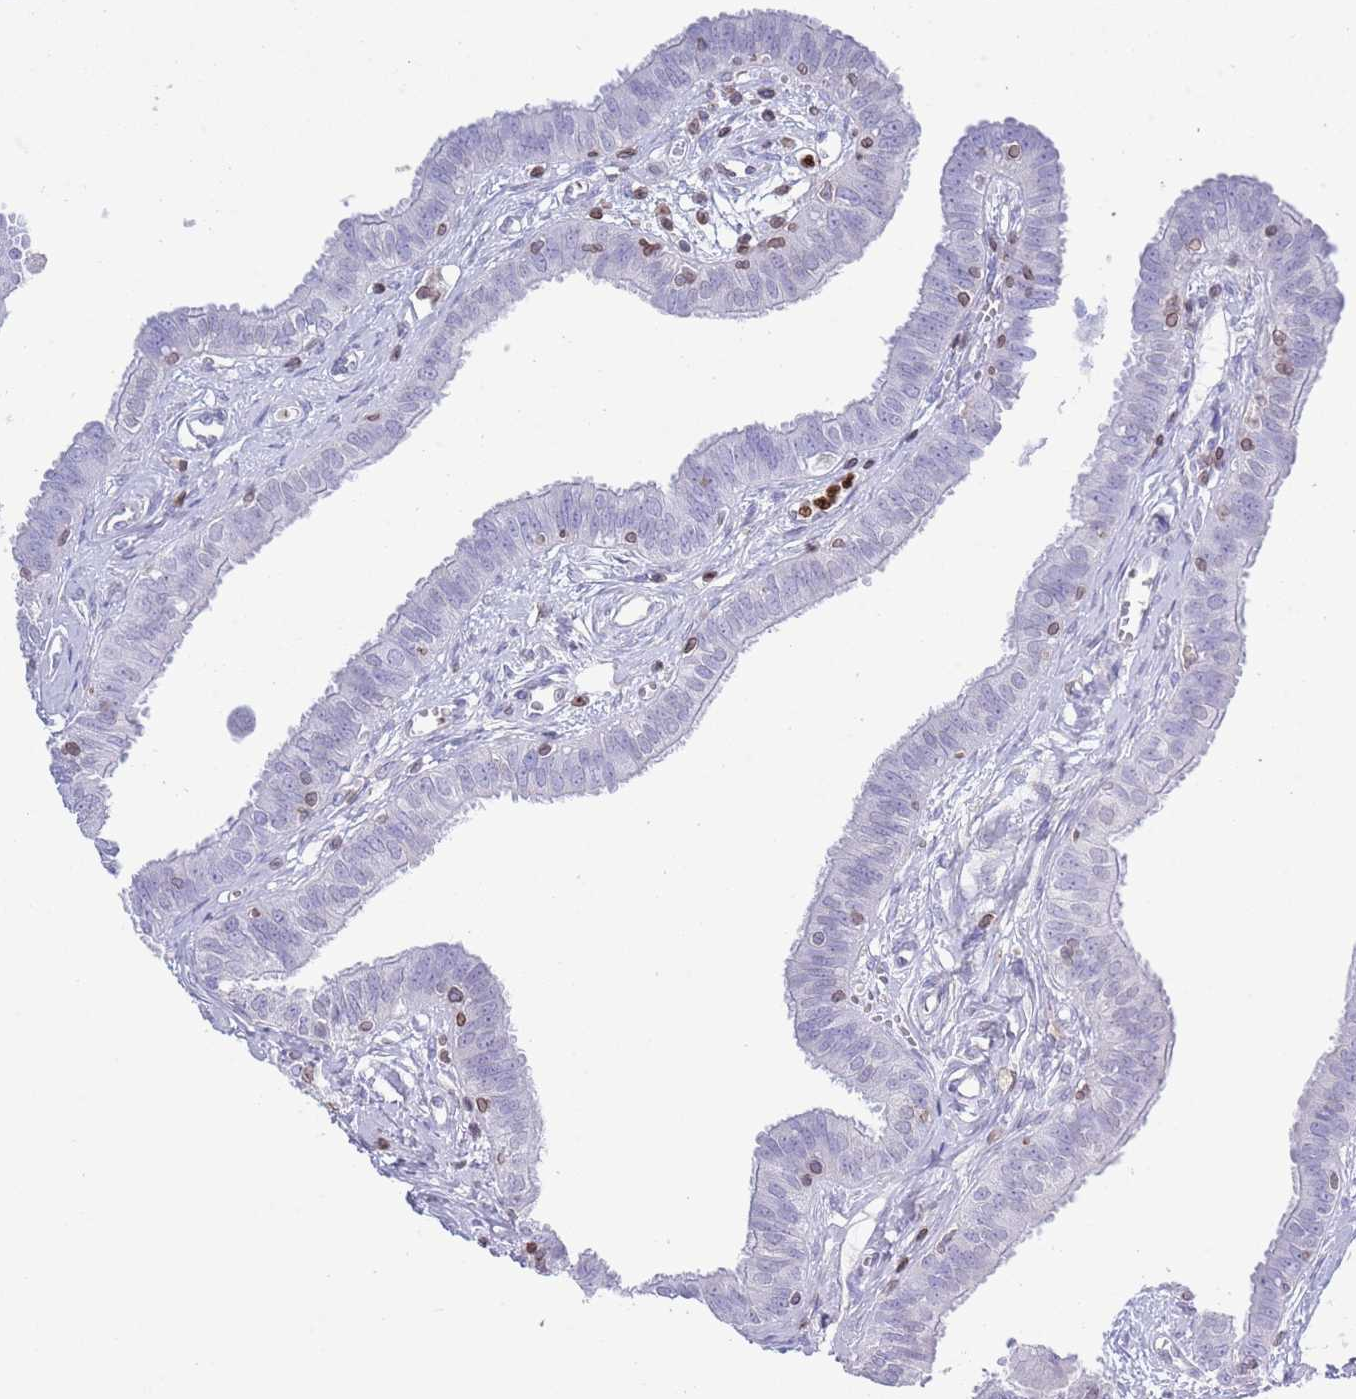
{"staining": {"intensity": "negative", "quantity": "none", "location": "none"}, "tissue": "fallopian tube", "cell_type": "Glandular cells", "image_type": "normal", "snomed": [{"axis": "morphology", "description": "Normal tissue, NOS"}, {"axis": "morphology", "description": "Carcinoma, NOS"}, {"axis": "topography", "description": "Fallopian tube"}, {"axis": "topography", "description": "Ovary"}], "caption": "A micrograph of fallopian tube stained for a protein demonstrates no brown staining in glandular cells. (Stains: DAB (3,3'-diaminobenzidine) IHC with hematoxylin counter stain, Microscopy: brightfield microscopy at high magnification).", "gene": "LBR", "patient": {"sex": "female", "age": 59}}